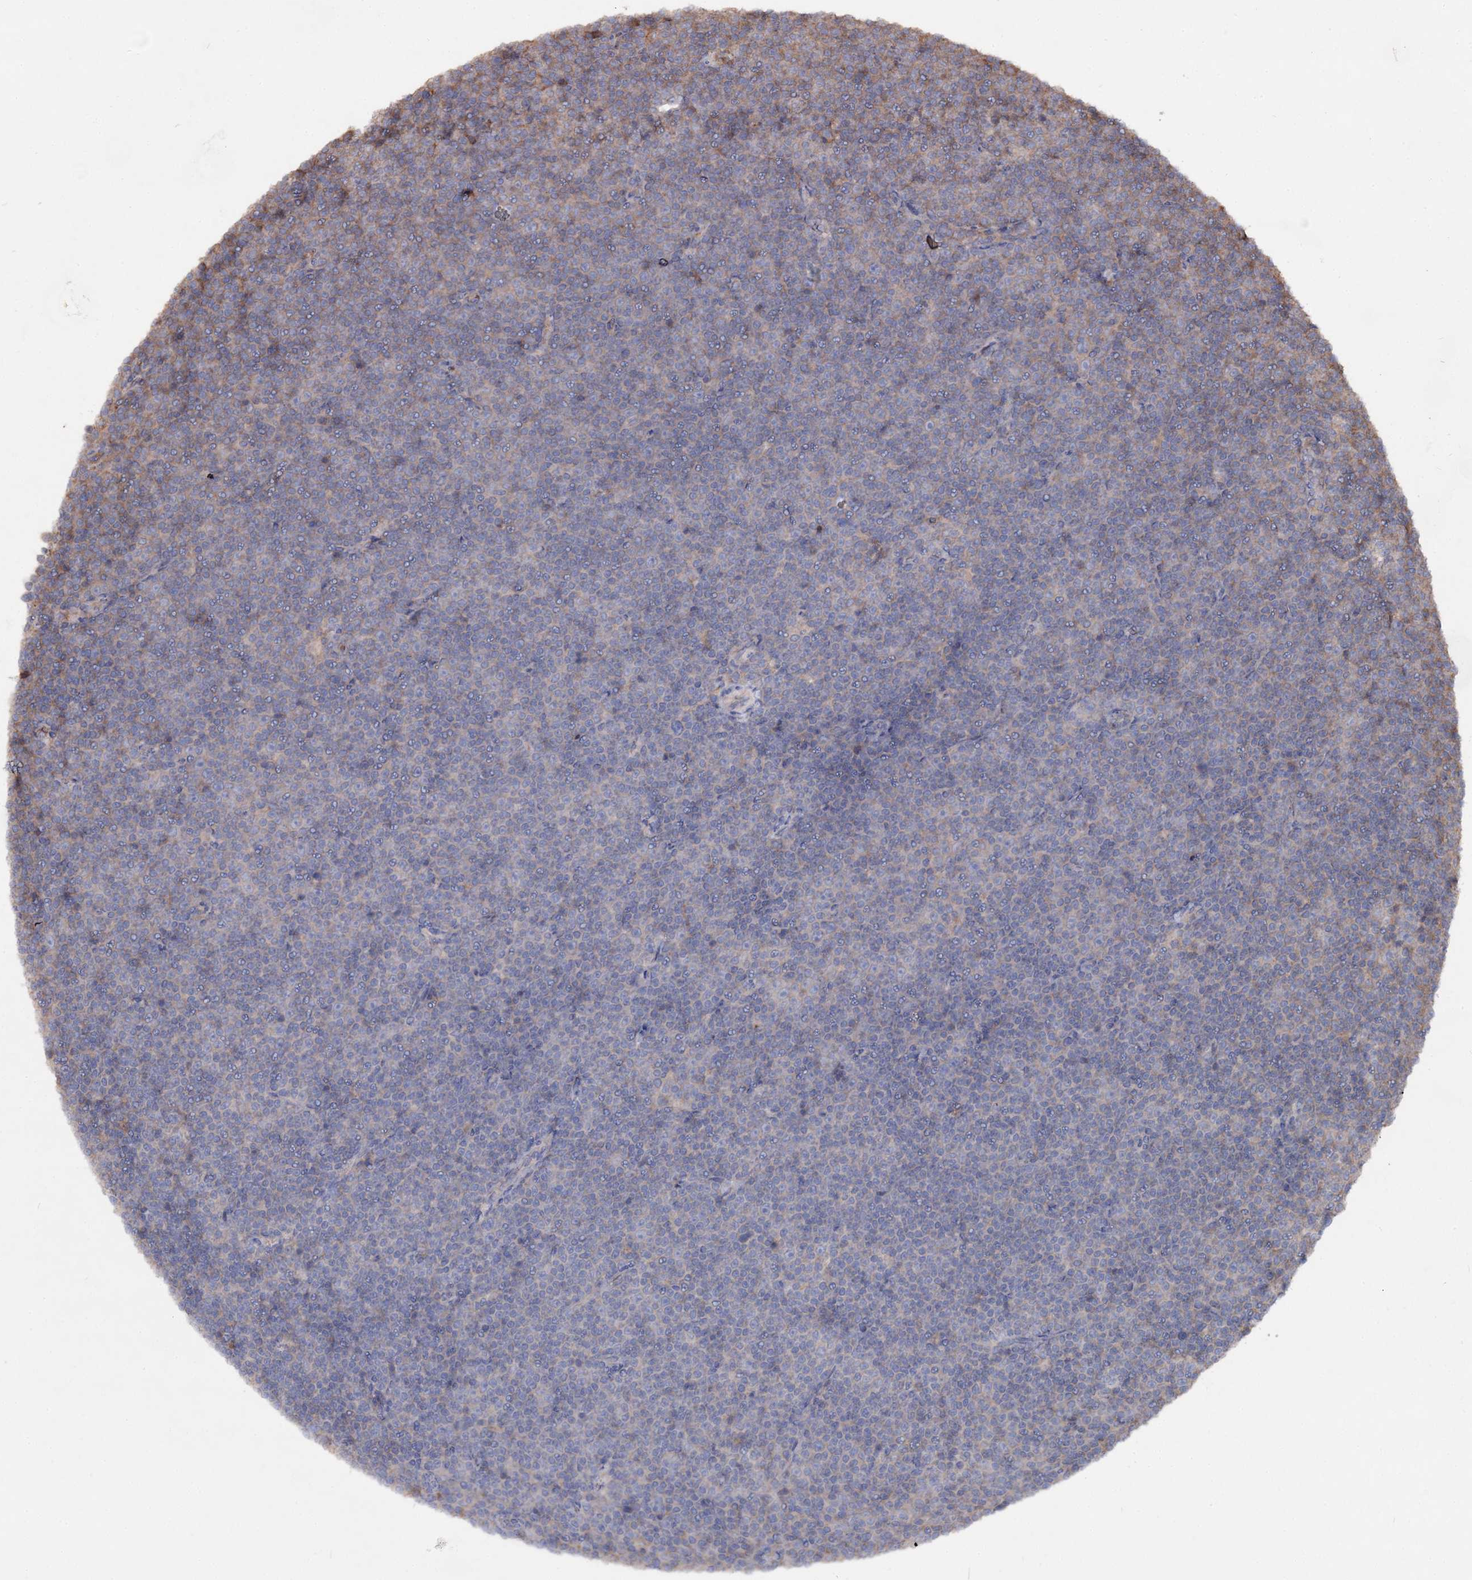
{"staining": {"intensity": "weak", "quantity": "<25%", "location": "cytoplasmic/membranous"}, "tissue": "lymphoma", "cell_type": "Tumor cells", "image_type": "cancer", "snomed": [{"axis": "morphology", "description": "Malignant lymphoma, non-Hodgkin's type, Low grade"}, {"axis": "topography", "description": "Lymph node"}], "caption": "The histopathology image displays no significant expression in tumor cells of malignant lymphoma, non-Hodgkin's type (low-grade). Nuclei are stained in blue.", "gene": "ARFIP2", "patient": {"sex": "female", "age": 67}}